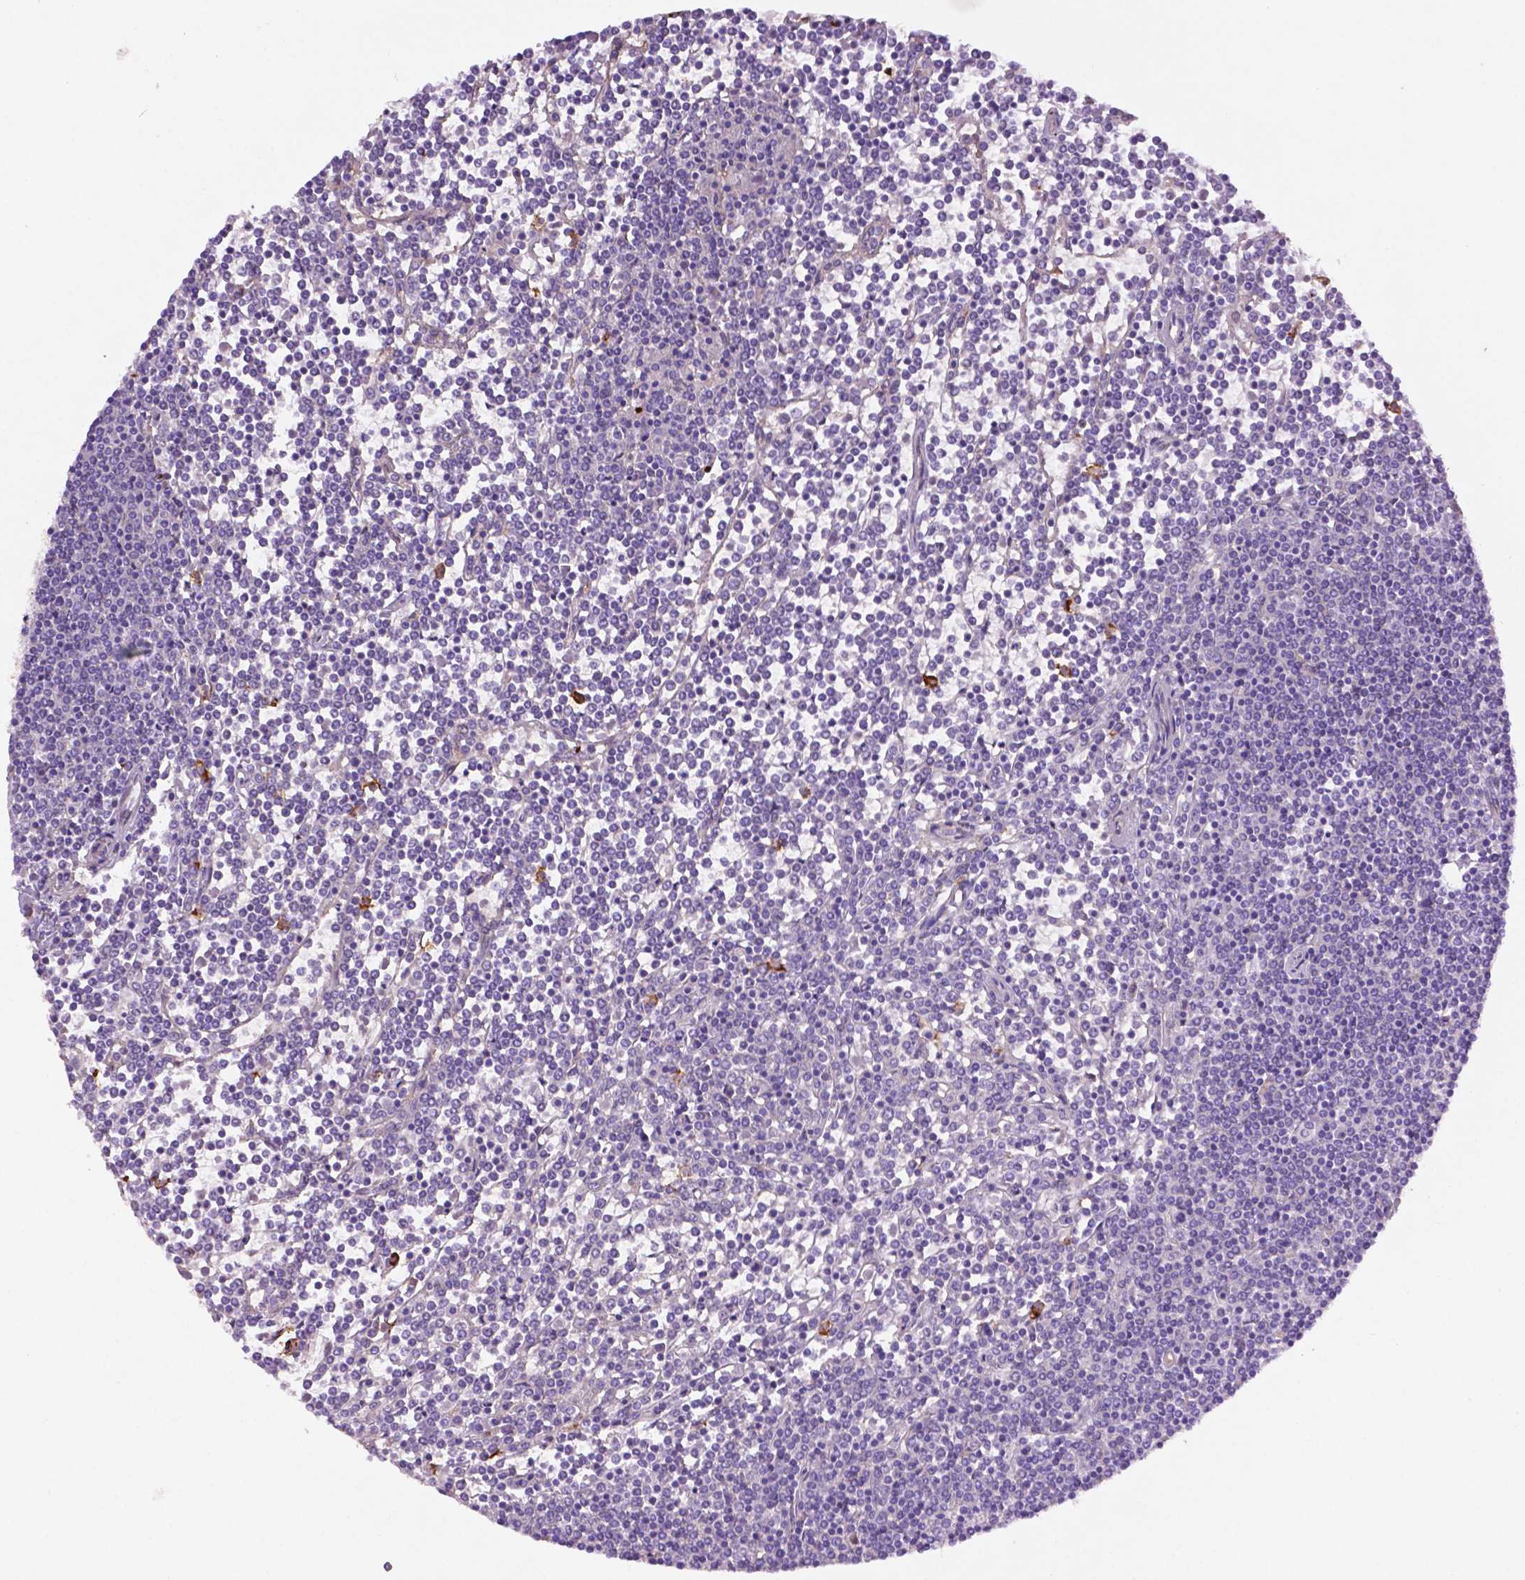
{"staining": {"intensity": "negative", "quantity": "none", "location": "none"}, "tissue": "lymphoma", "cell_type": "Tumor cells", "image_type": "cancer", "snomed": [{"axis": "morphology", "description": "Malignant lymphoma, non-Hodgkin's type, Low grade"}, {"axis": "topography", "description": "Spleen"}], "caption": "IHC image of human lymphoma stained for a protein (brown), which shows no staining in tumor cells.", "gene": "GDPD5", "patient": {"sex": "female", "age": 19}}